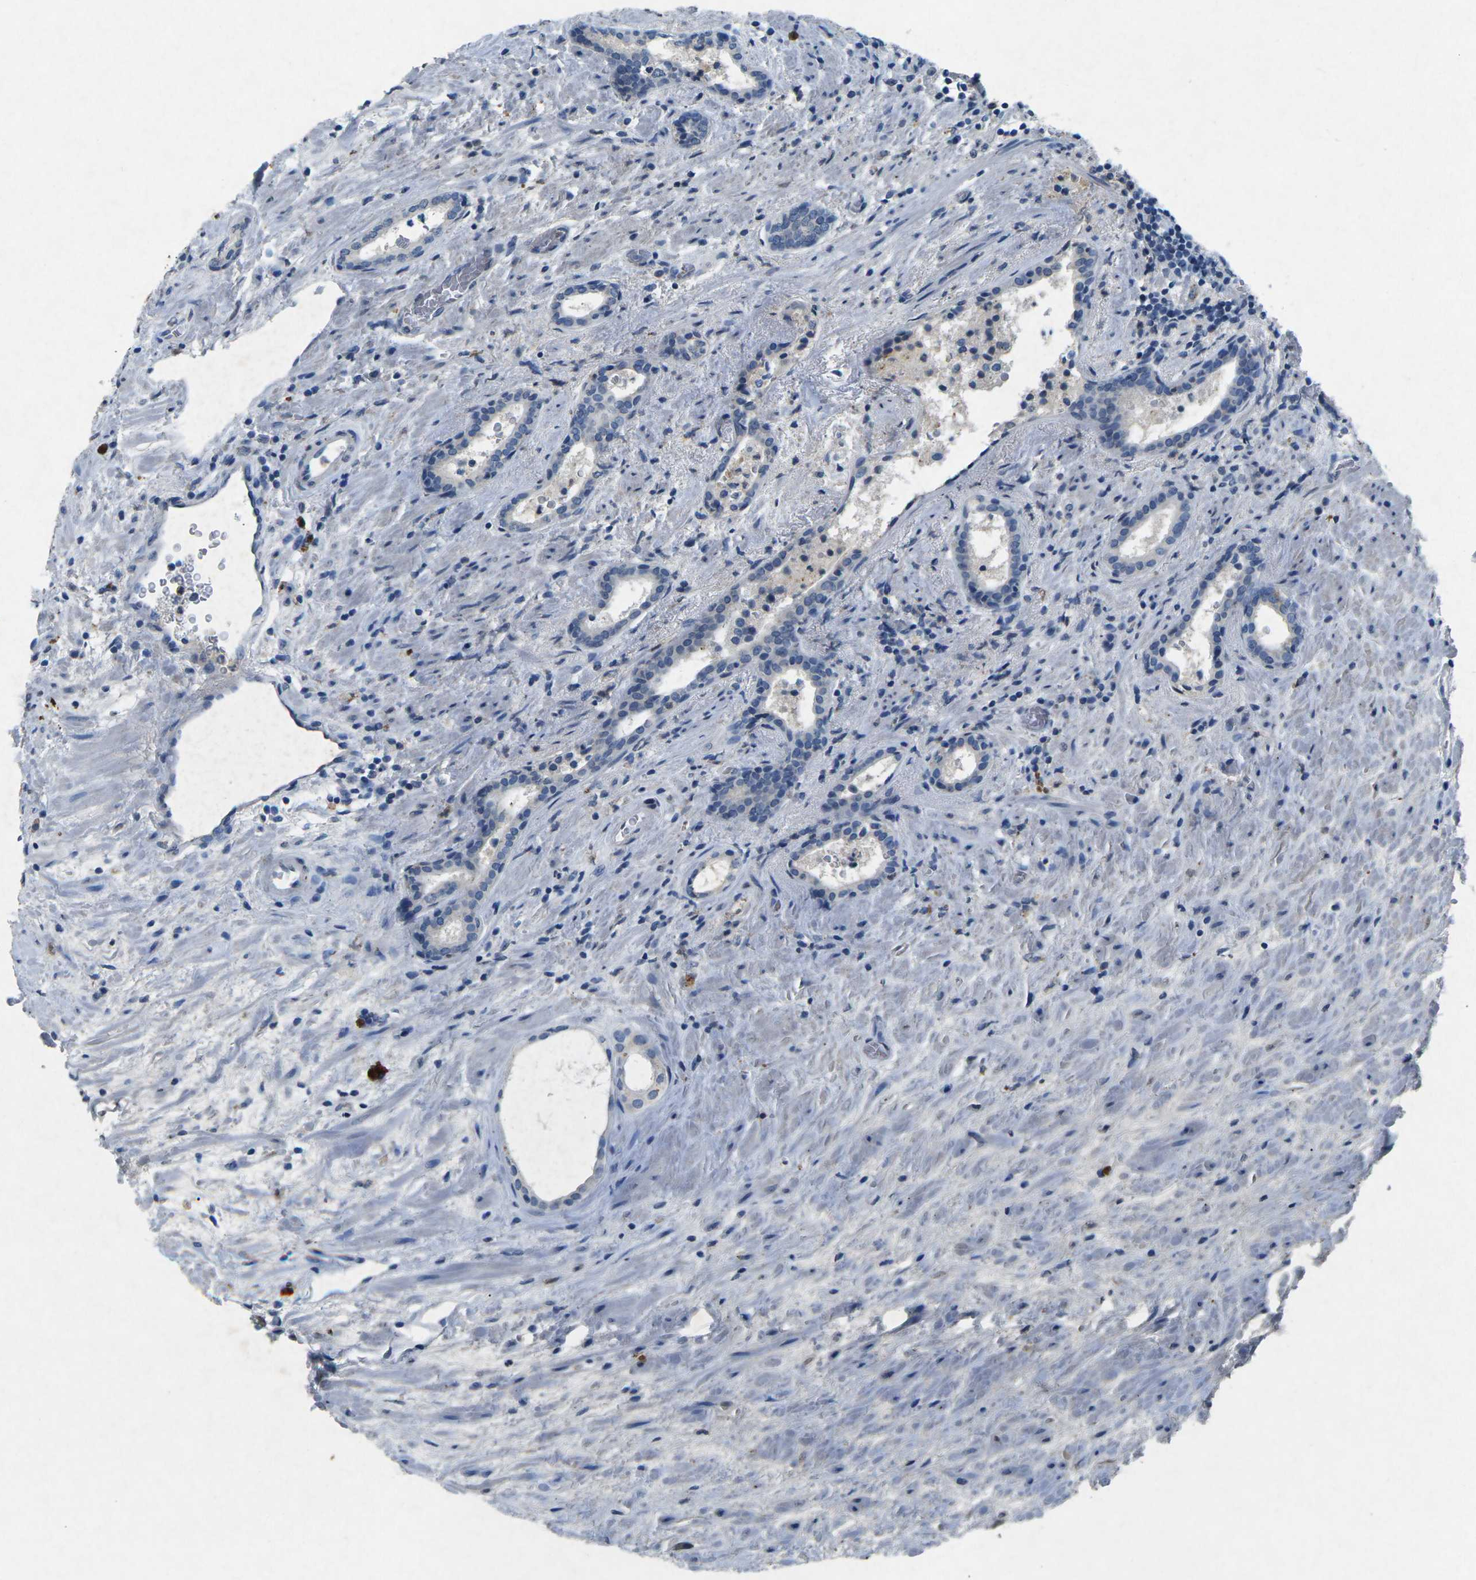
{"staining": {"intensity": "negative", "quantity": "none", "location": "none"}, "tissue": "prostate cancer", "cell_type": "Tumor cells", "image_type": "cancer", "snomed": [{"axis": "morphology", "description": "Adenocarcinoma, High grade"}, {"axis": "topography", "description": "Prostate"}], "caption": "DAB (3,3'-diaminobenzidine) immunohistochemical staining of high-grade adenocarcinoma (prostate) shows no significant positivity in tumor cells.", "gene": "PLG", "patient": {"sex": "male", "age": 71}}